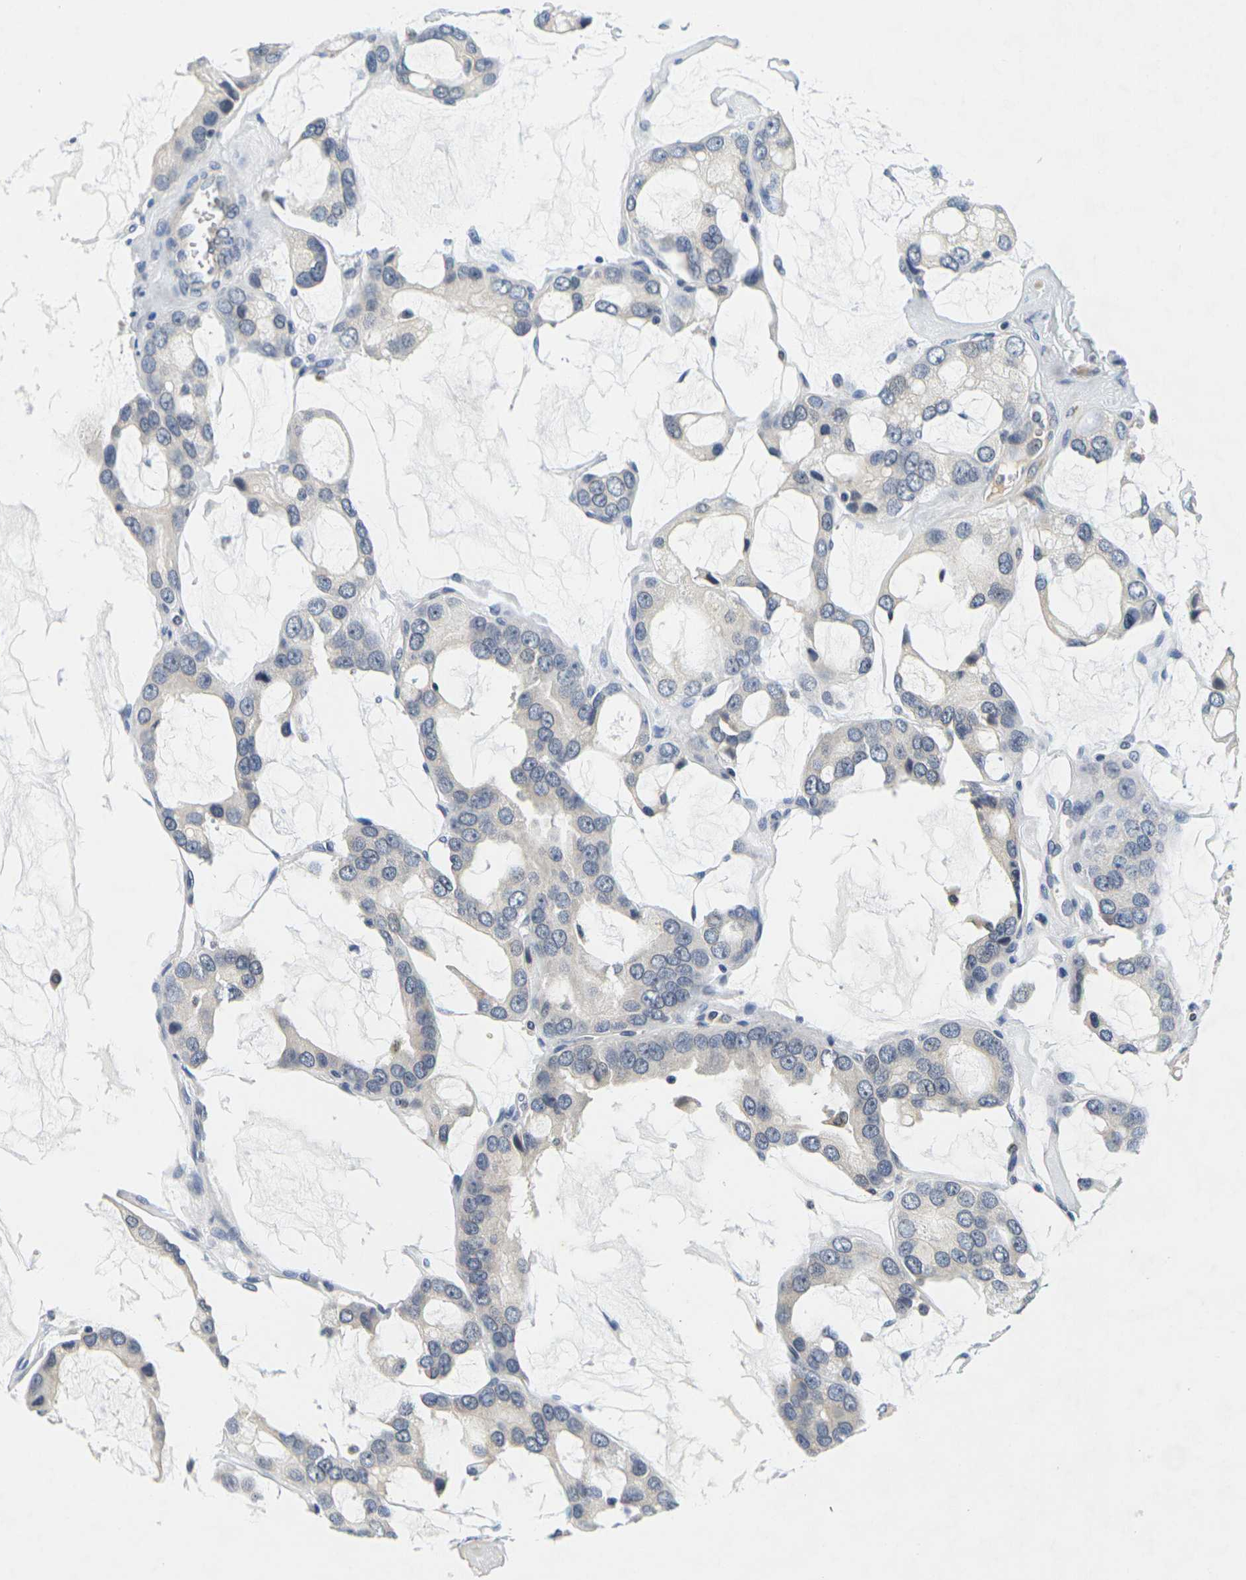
{"staining": {"intensity": "negative", "quantity": "none", "location": "none"}, "tissue": "prostate cancer", "cell_type": "Tumor cells", "image_type": "cancer", "snomed": [{"axis": "morphology", "description": "Adenocarcinoma, High grade"}, {"axis": "topography", "description": "Prostate"}], "caption": "There is no significant expression in tumor cells of prostate cancer.", "gene": "C1QC", "patient": {"sex": "male", "age": 67}}